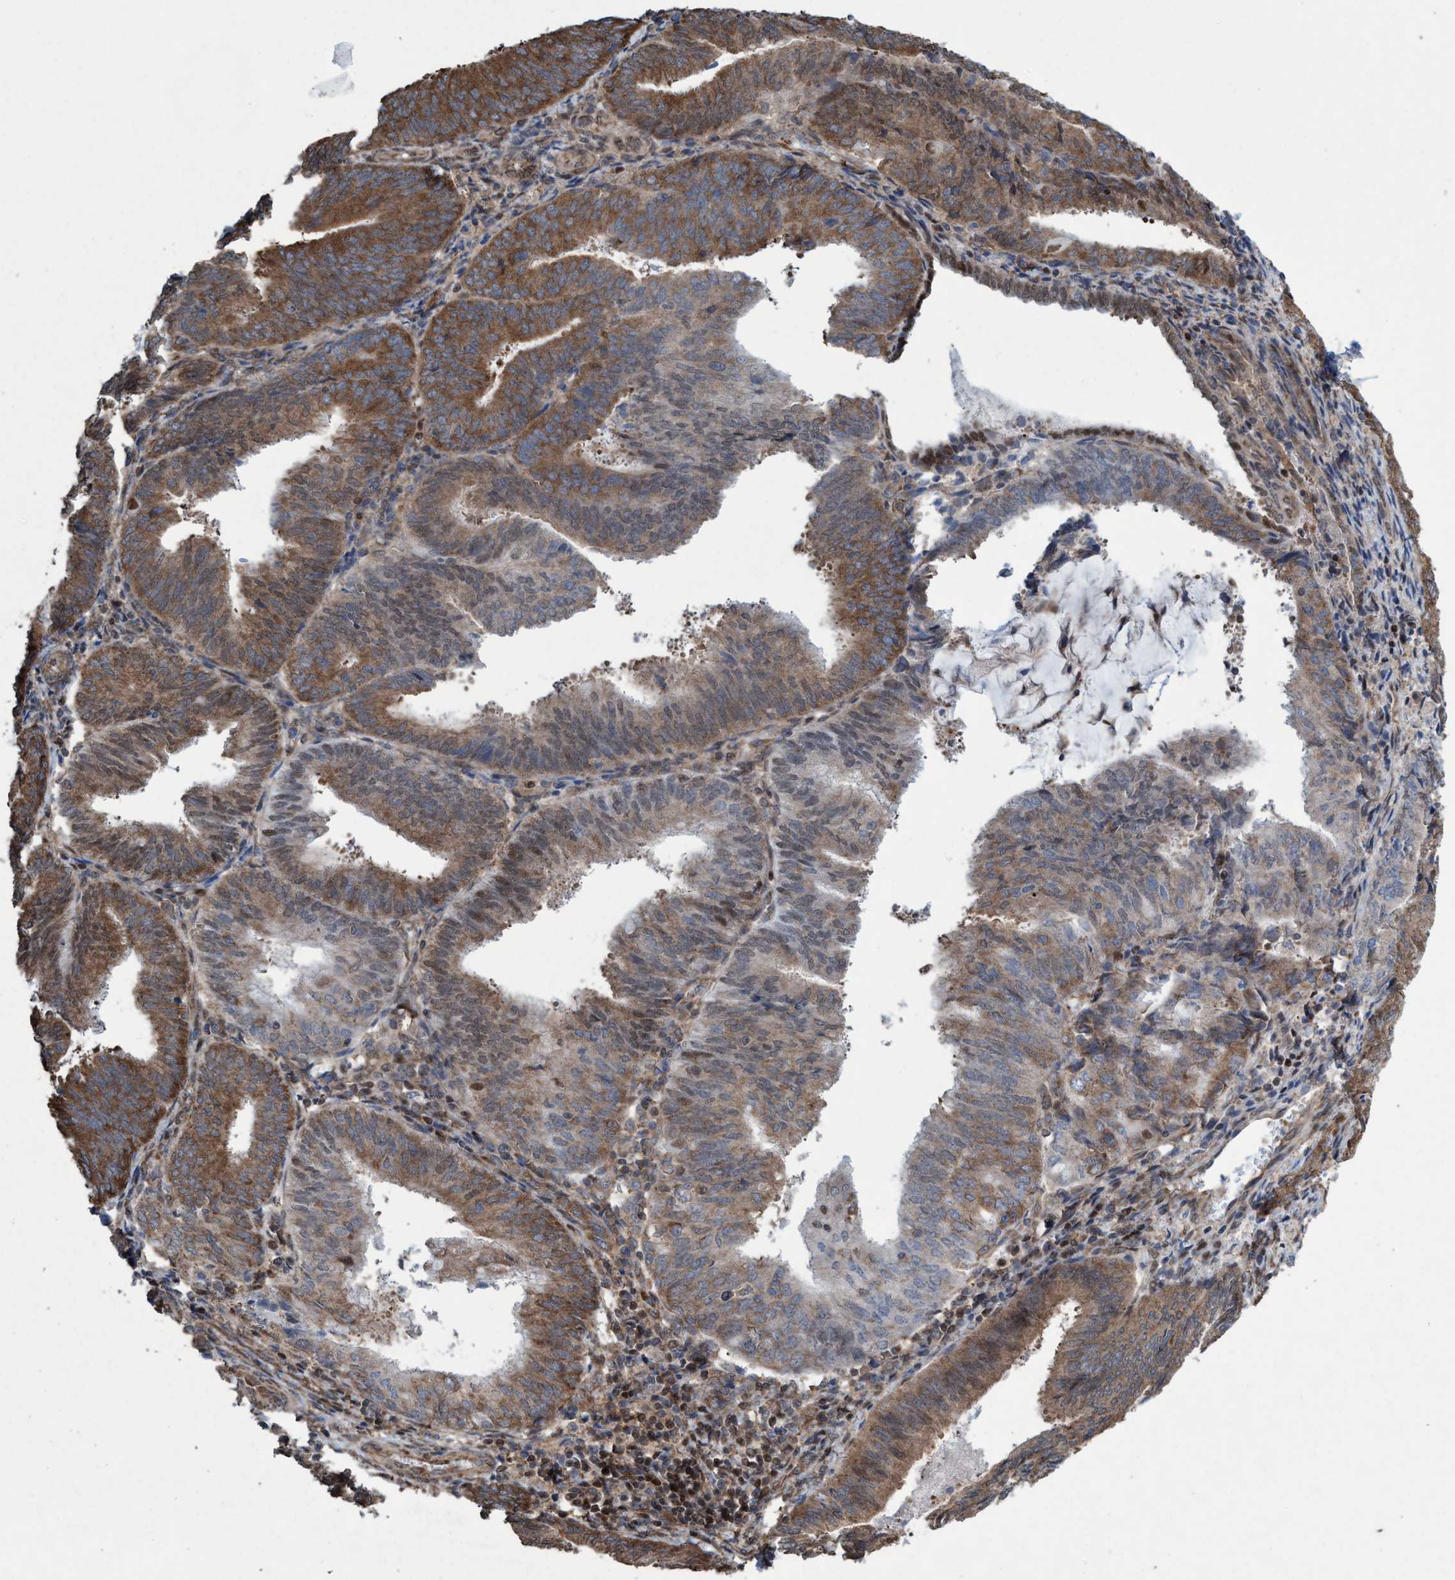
{"staining": {"intensity": "moderate", "quantity": ">75%", "location": "cytoplasmic/membranous,nuclear"}, "tissue": "endometrial cancer", "cell_type": "Tumor cells", "image_type": "cancer", "snomed": [{"axis": "morphology", "description": "Adenocarcinoma, NOS"}, {"axis": "topography", "description": "Endometrium"}], "caption": "Protein staining shows moderate cytoplasmic/membranous and nuclear staining in approximately >75% of tumor cells in endometrial cancer.", "gene": "METAP2", "patient": {"sex": "female", "age": 81}}